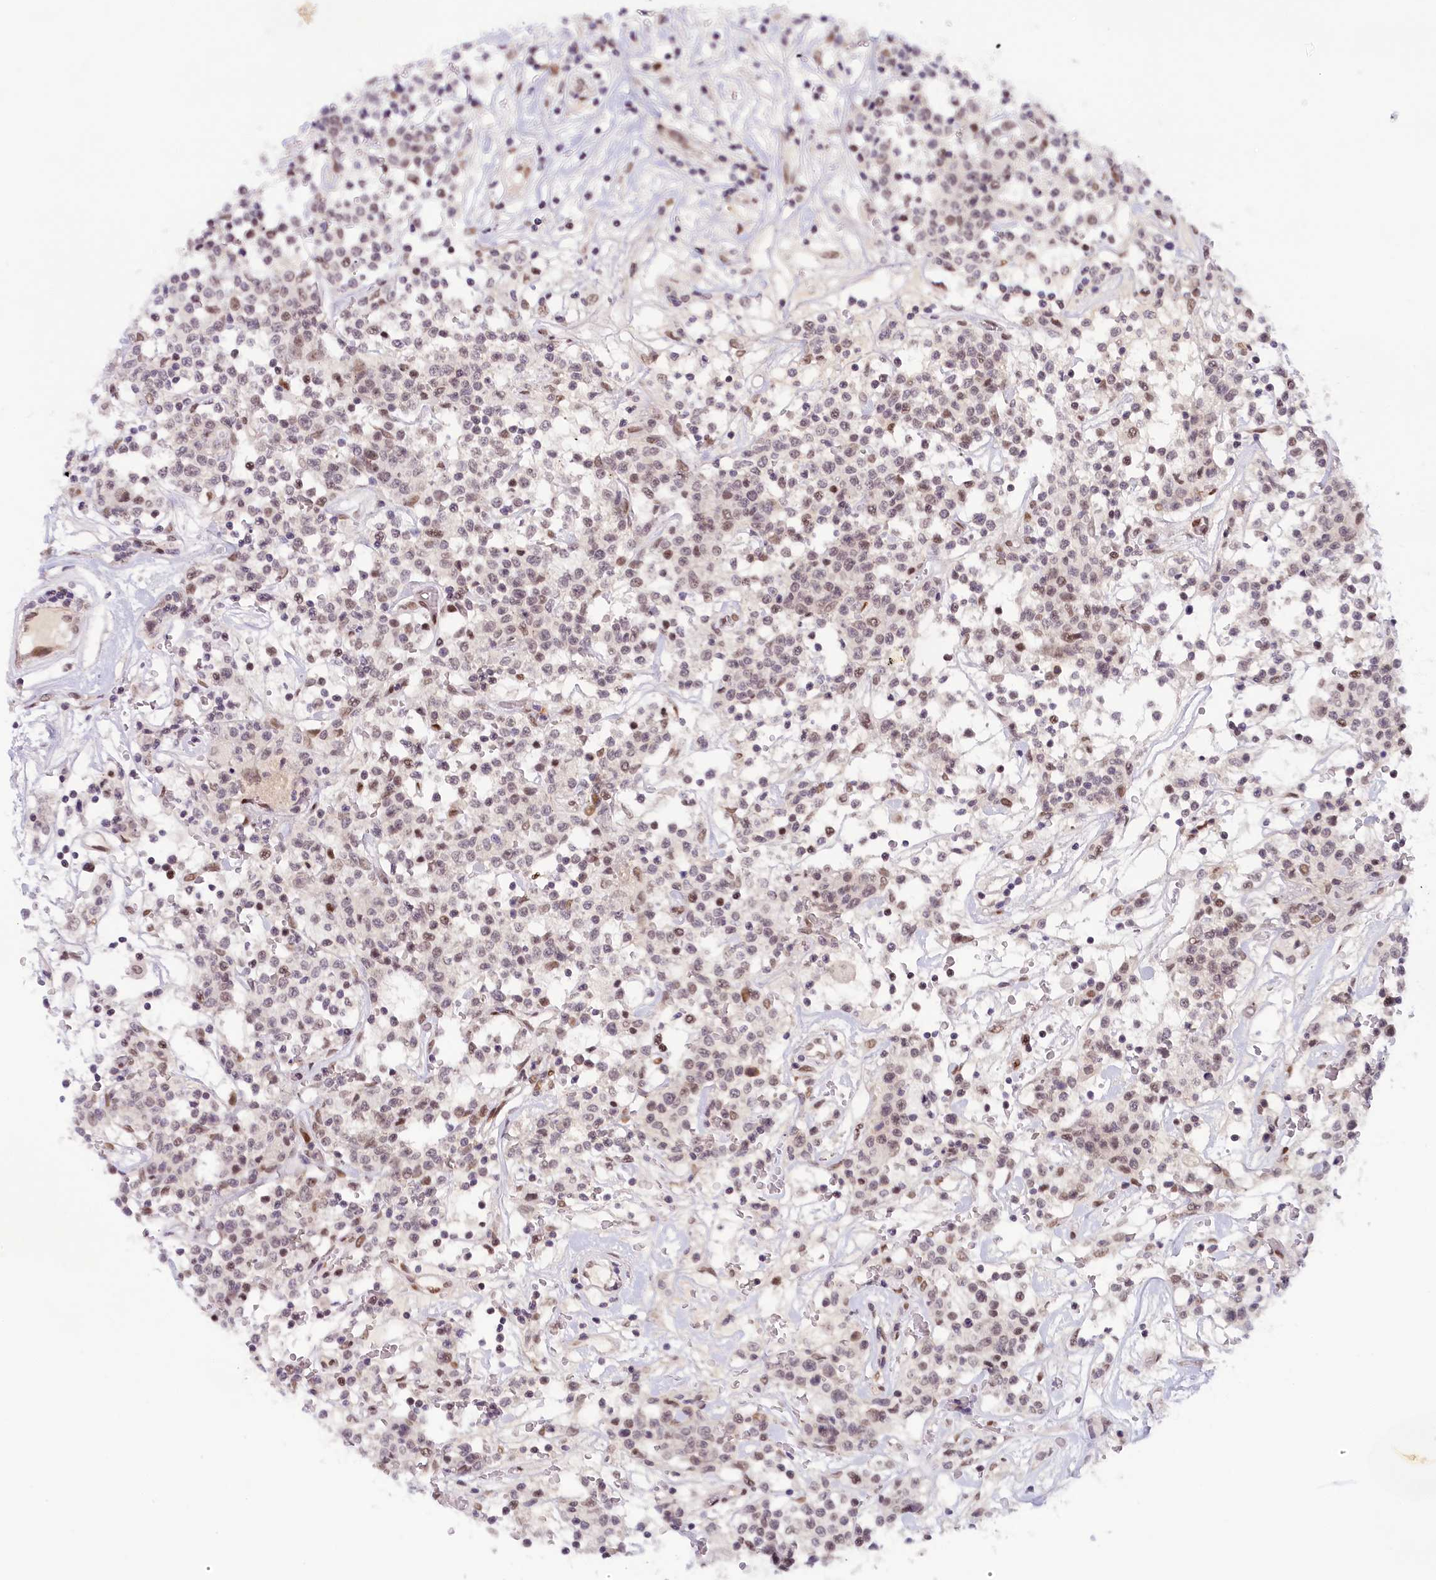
{"staining": {"intensity": "weak", "quantity": ">75%", "location": "nuclear"}, "tissue": "lymphoma", "cell_type": "Tumor cells", "image_type": "cancer", "snomed": [{"axis": "morphology", "description": "Malignant lymphoma, non-Hodgkin's type, Low grade"}, {"axis": "topography", "description": "Small intestine"}], "caption": "Immunohistochemistry photomicrograph of neoplastic tissue: human lymphoma stained using immunohistochemistry displays low levels of weak protein expression localized specifically in the nuclear of tumor cells, appearing as a nuclear brown color.", "gene": "SEC31B", "patient": {"sex": "female", "age": 59}}